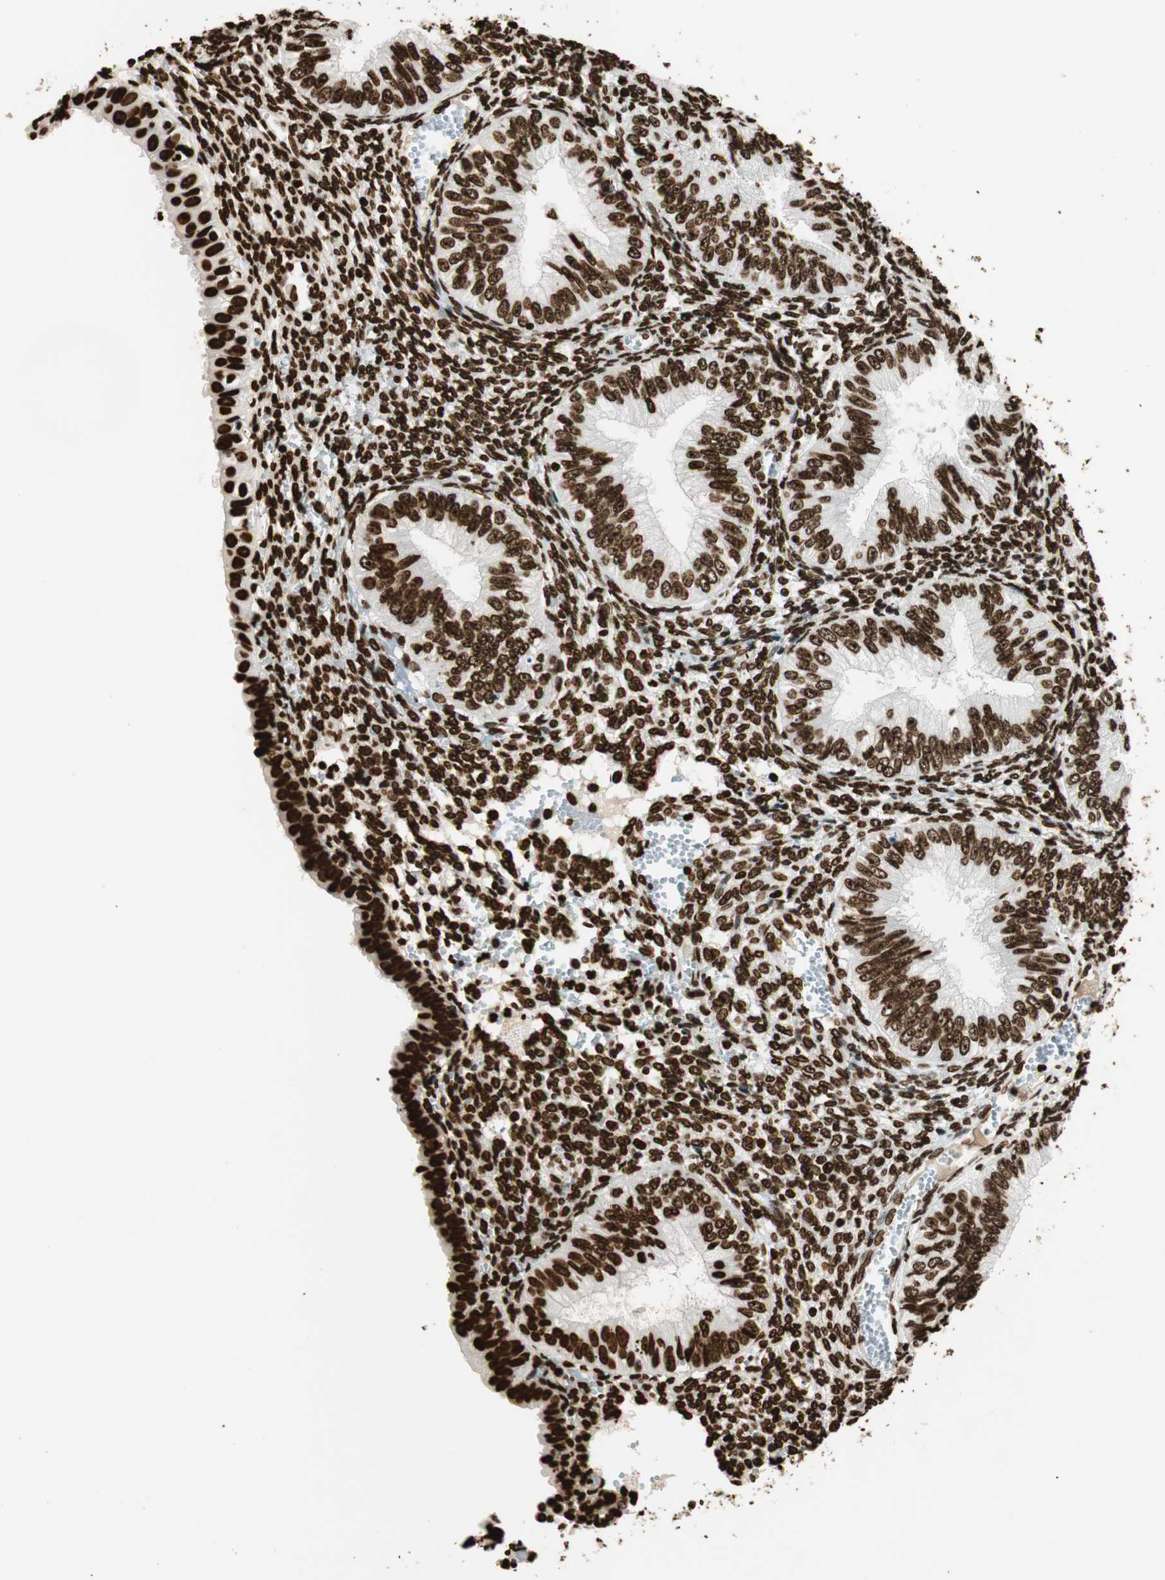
{"staining": {"intensity": "strong", "quantity": ">75%", "location": "nuclear"}, "tissue": "endometrial cancer", "cell_type": "Tumor cells", "image_type": "cancer", "snomed": [{"axis": "morphology", "description": "Normal tissue, NOS"}, {"axis": "morphology", "description": "Adenocarcinoma, NOS"}, {"axis": "topography", "description": "Endometrium"}], "caption": "Immunohistochemical staining of human endometrial cancer reveals high levels of strong nuclear staining in about >75% of tumor cells.", "gene": "GLI2", "patient": {"sex": "female", "age": 53}}